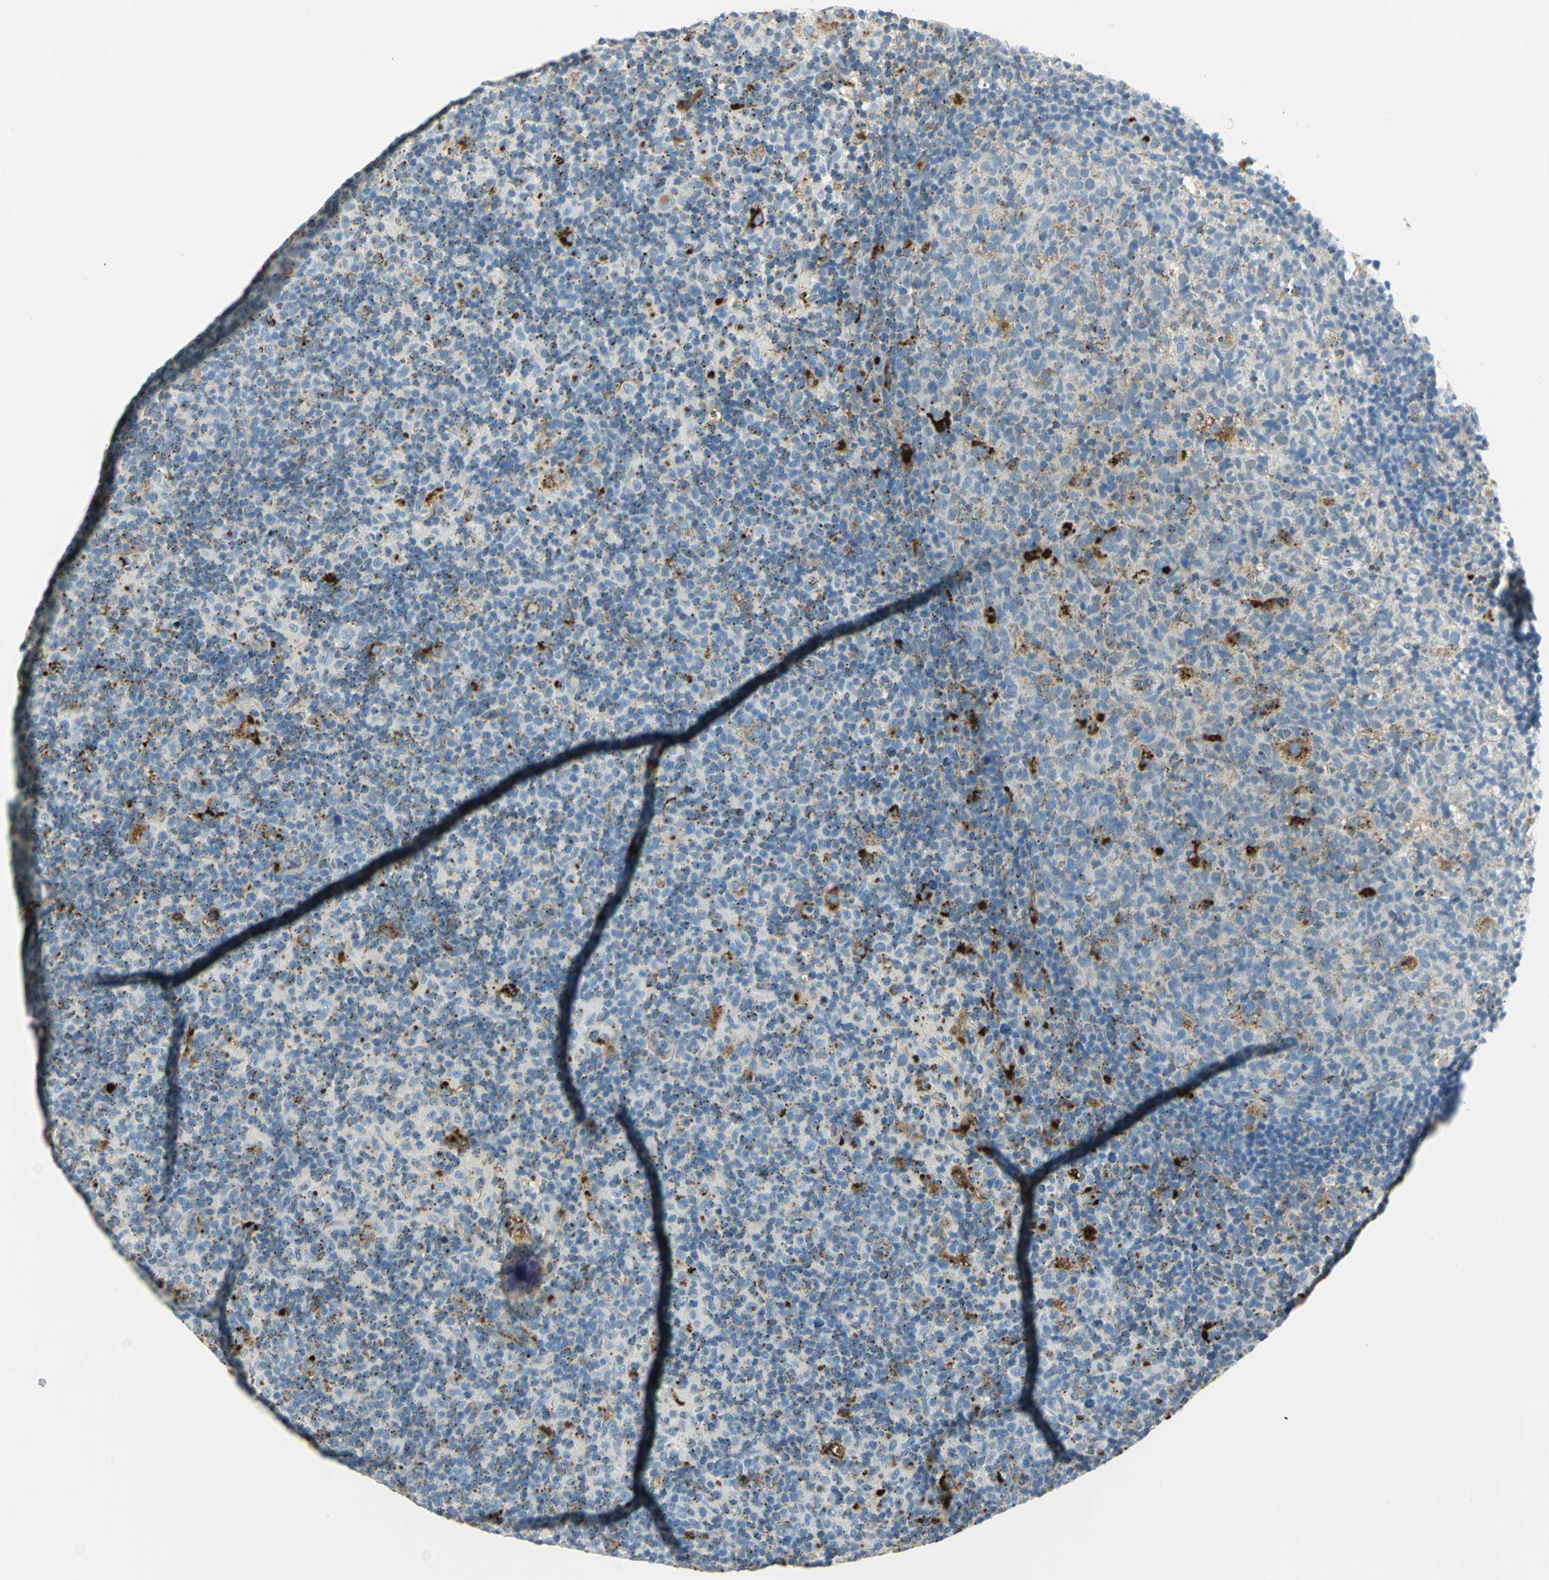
{"staining": {"intensity": "strong", "quantity": "25%-75%", "location": "cytoplasmic/membranous"}, "tissue": "lymph node", "cell_type": "Germinal center cells", "image_type": "normal", "snomed": [{"axis": "morphology", "description": "Normal tissue, NOS"}, {"axis": "morphology", "description": "Inflammation, NOS"}, {"axis": "topography", "description": "Lymph node"}], "caption": "An image showing strong cytoplasmic/membranous positivity in approximately 25%-75% of germinal center cells in benign lymph node, as visualized by brown immunohistochemical staining.", "gene": "ARSA", "patient": {"sex": "male", "age": 55}}